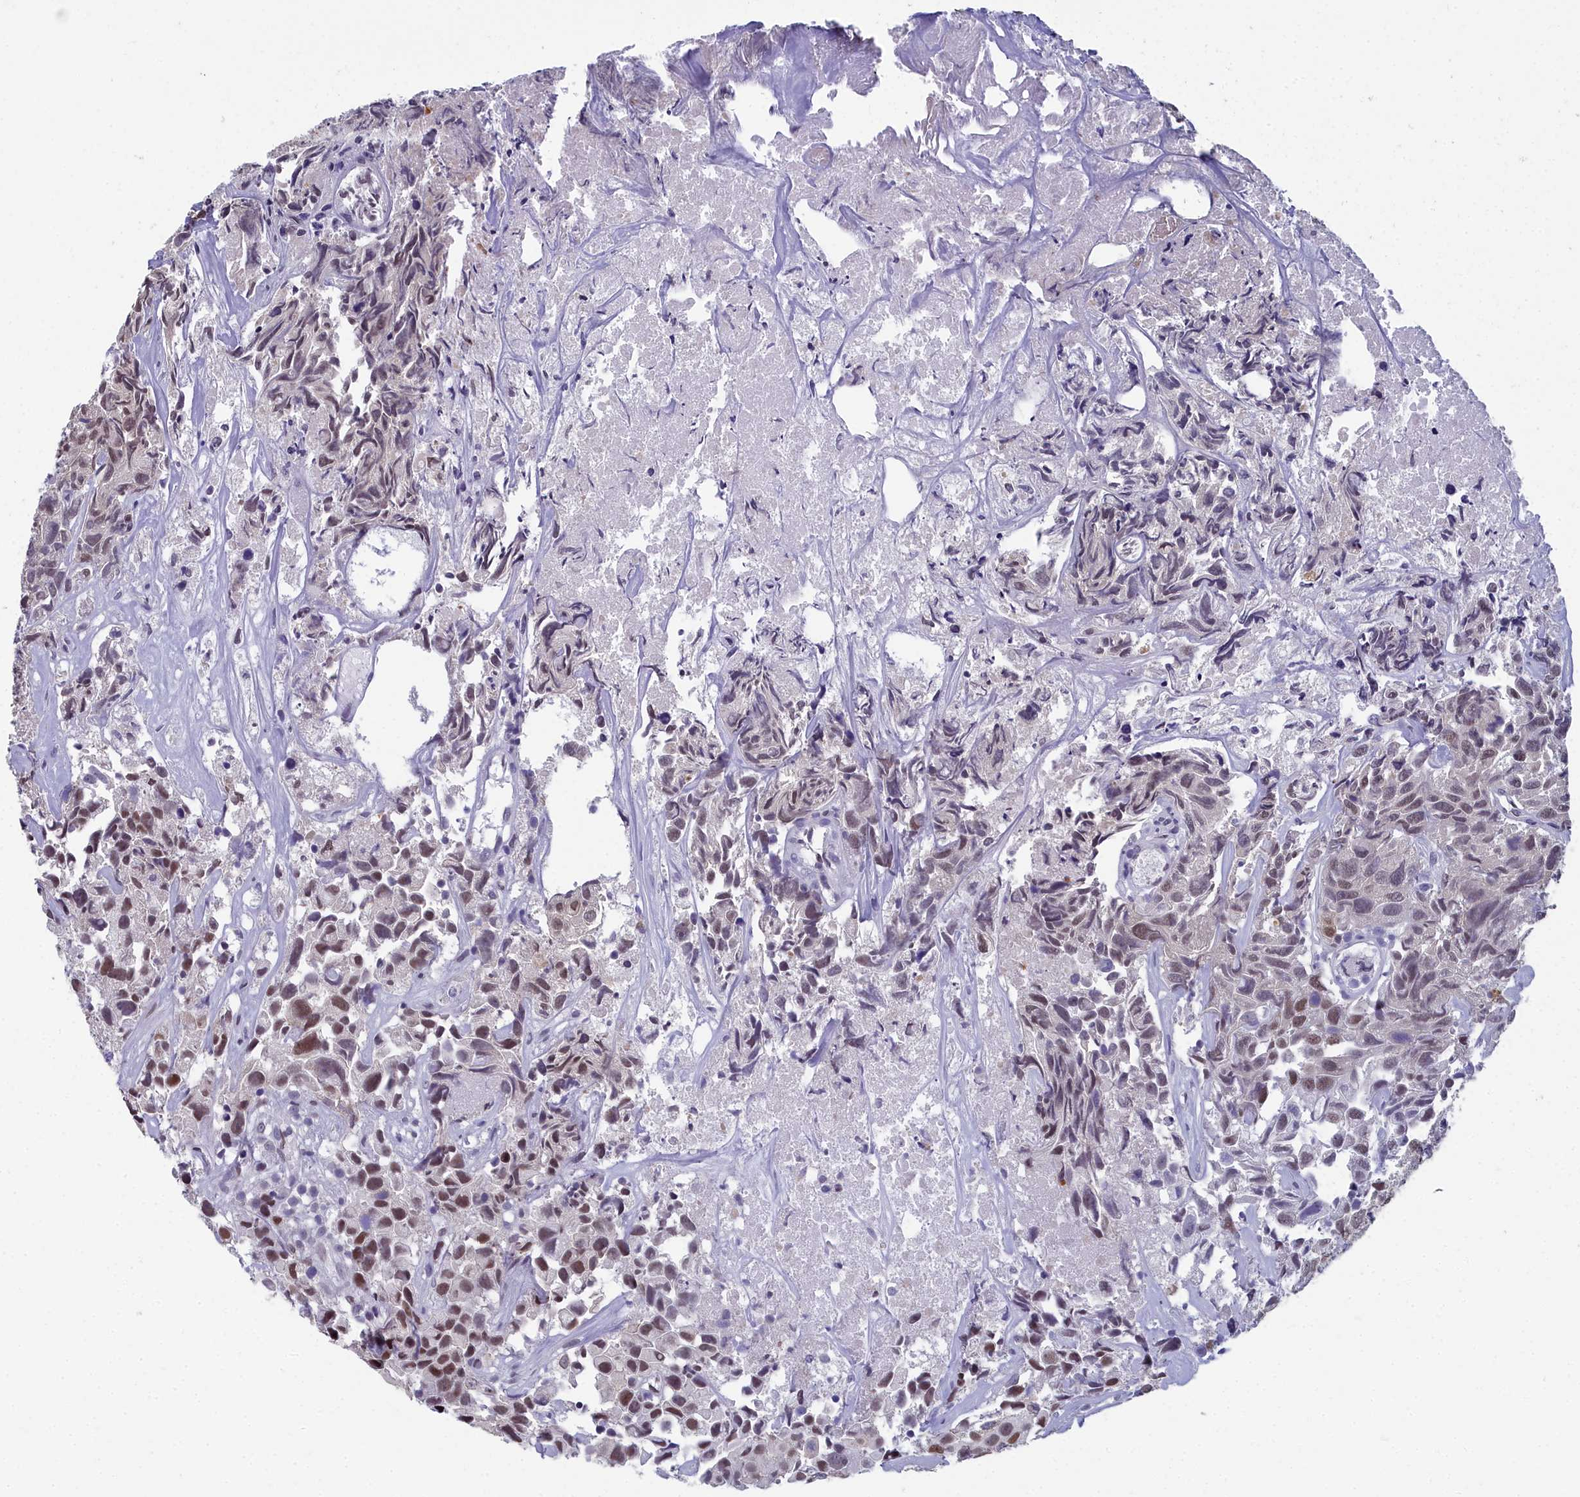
{"staining": {"intensity": "moderate", "quantity": "25%-75%", "location": "nuclear"}, "tissue": "urothelial cancer", "cell_type": "Tumor cells", "image_type": "cancer", "snomed": [{"axis": "morphology", "description": "Urothelial carcinoma, High grade"}, {"axis": "topography", "description": "Urinary bladder"}], "caption": "Approximately 25%-75% of tumor cells in urothelial carcinoma (high-grade) exhibit moderate nuclear protein expression as visualized by brown immunohistochemical staining.", "gene": "CCDC97", "patient": {"sex": "female", "age": 75}}